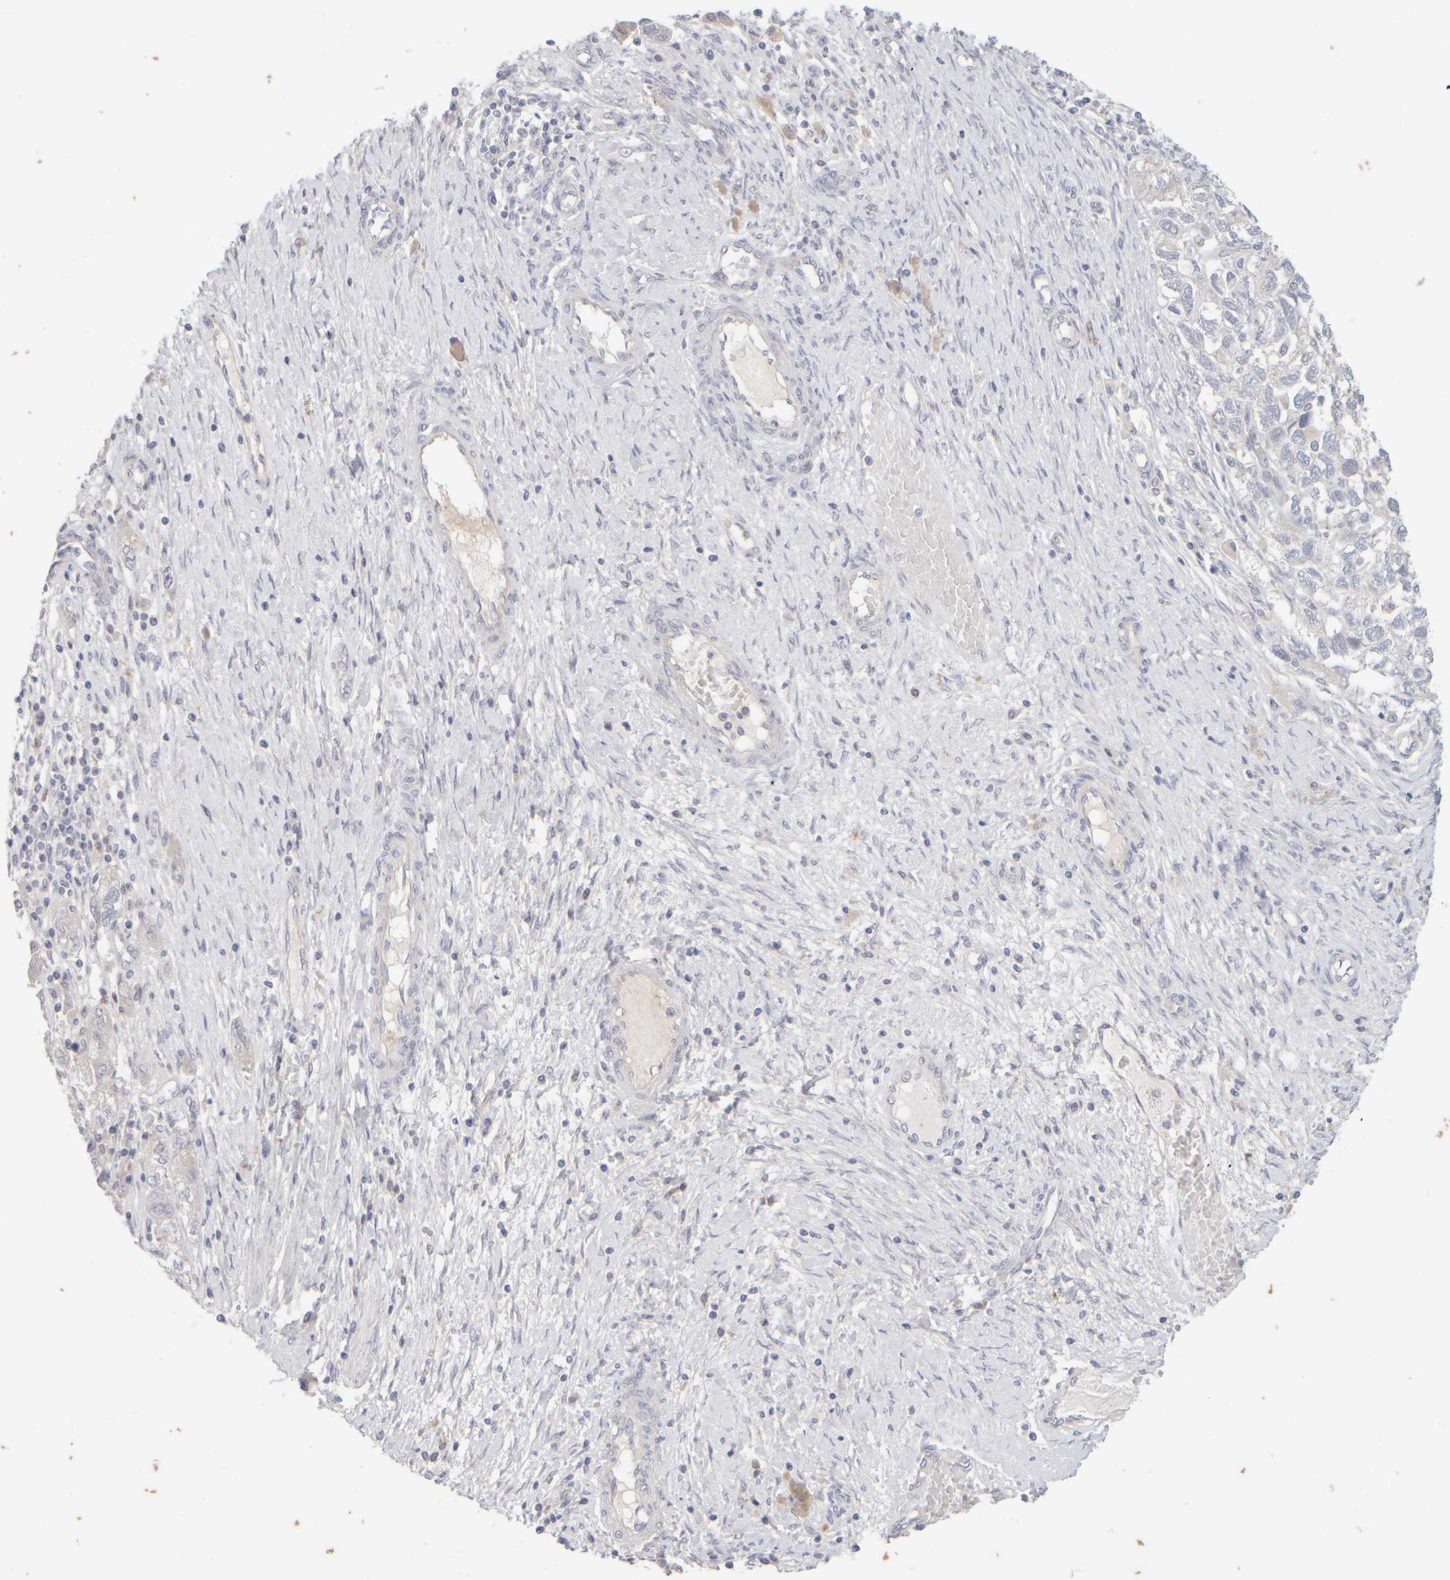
{"staining": {"intensity": "weak", "quantity": "<25%", "location": "cytoplasmic/membranous"}, "tissue": "ovarian cancer", "cell_type": "Tumor cells", "image_type": "cancer", "snomed": [{"axis": "morphology", "description": "Carcinoma, NOS"}, {"axis": "morphology", "description": "Cystadenocarcinoma, serous, NOS"}, {"axis": "topography", "description": "Ovary"}], "caption": "Ovarian cancer (carcinoma) stained for a protein using immunohistochemistry (IHC) shows no positivity tumor cells.", "gene": "GOPC", "patient": {"sex": "female", "age": 69}}